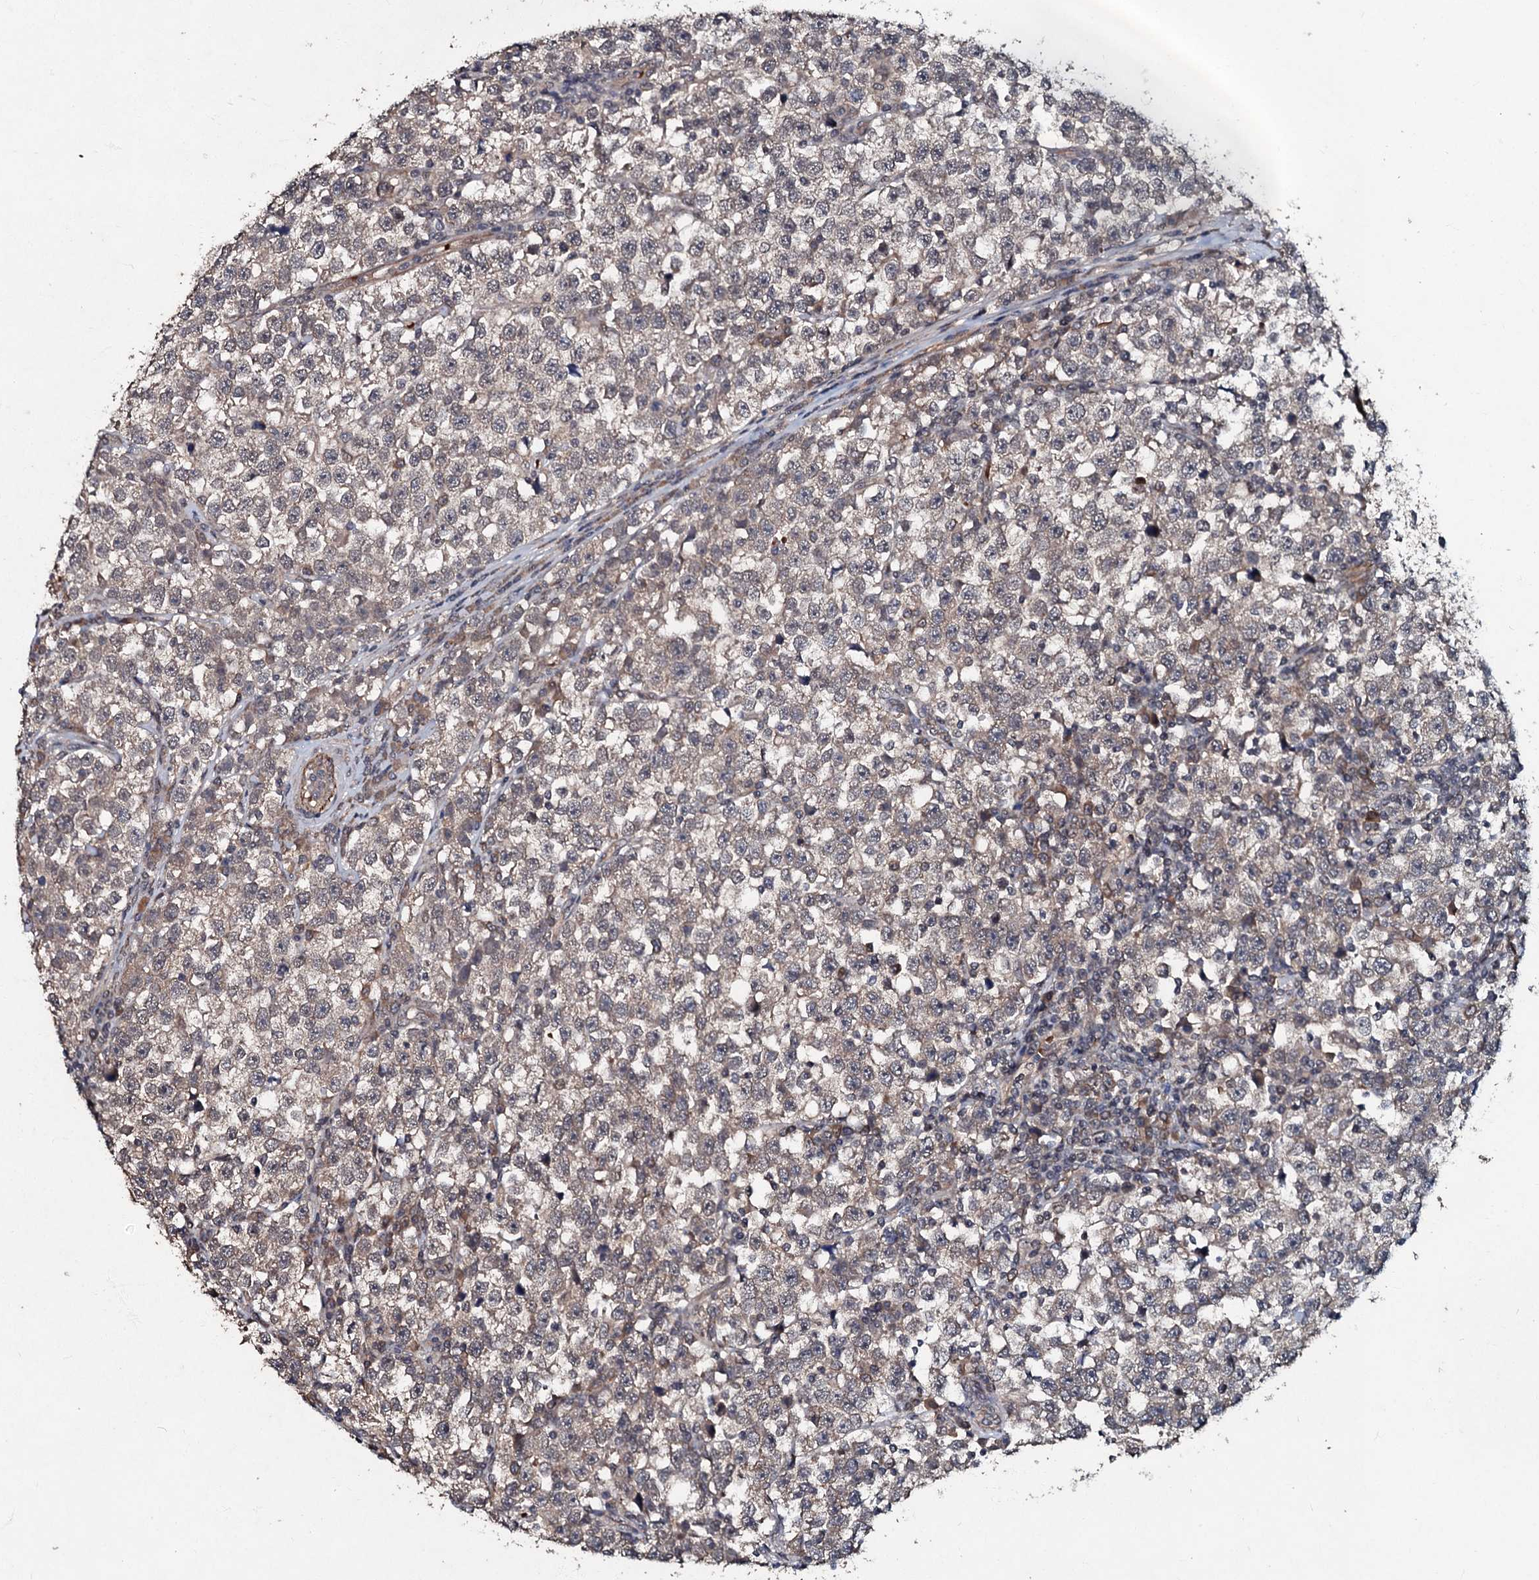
{"staining": {"intensity": "weak", "quantity": ">75%", "location": "cytoplasmic/membranous"}, "tissue": "testis cancer", "cell_type": "Tumor cells", "image_type": "cancer", "snomed": [{"axis": "morphology", "description": "Normal tissue, NOS"}, {"axis": "morphology", "description": "Seminoma, NOS"}, {"axis": "topography", "description": "Testis"}], "caption": "A low amount of weak cytoplasmic/membranous positivity is present in about >75% of tumor cells in testis seminoma tissue.", "gene": "MANSC4", "patient": {"sex": "male", "age": 43}}